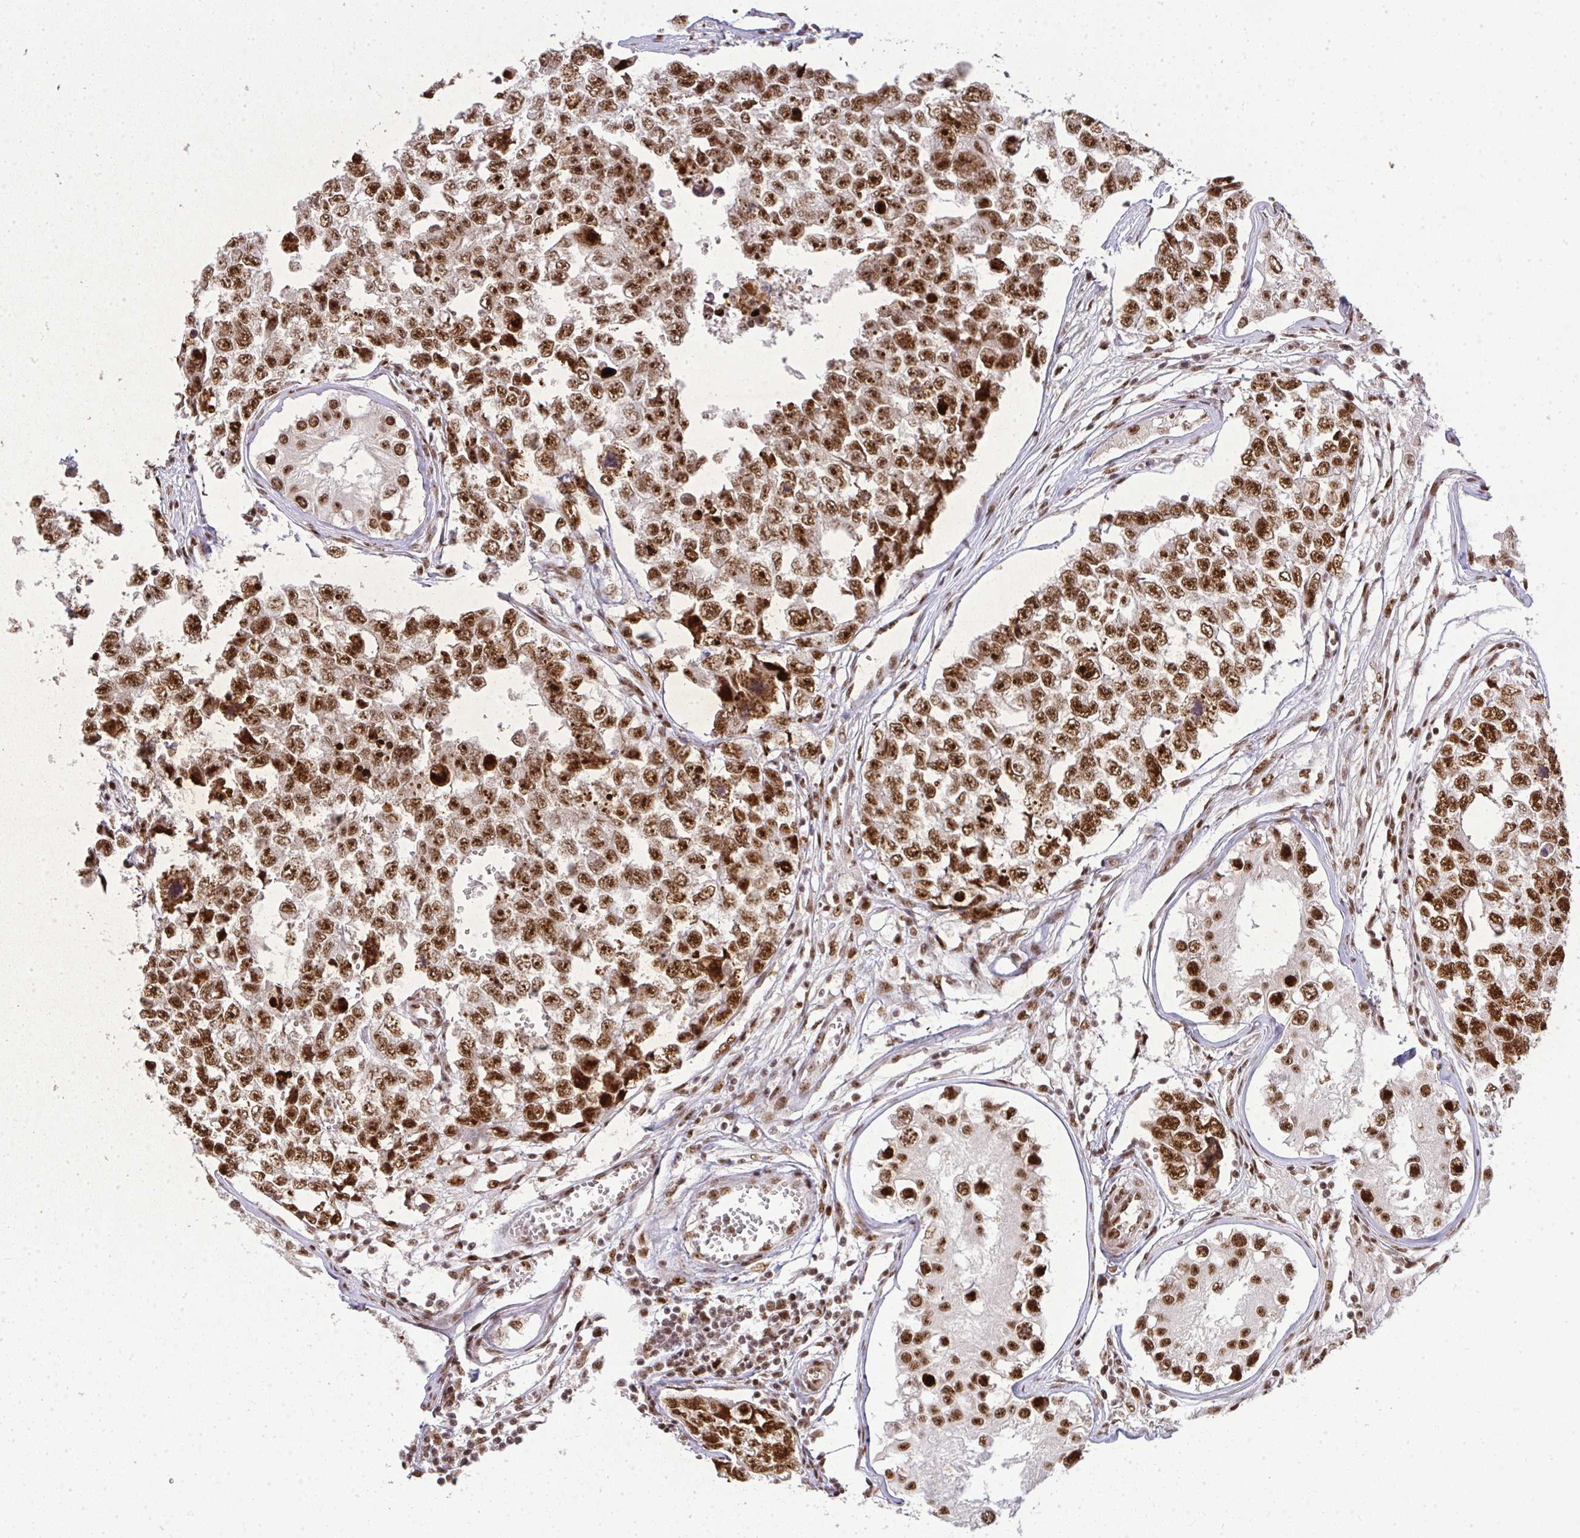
{"staining": {"intensity": "strong", "quantity": ">75%", "location": "nuclear"}, "tissue": "testis cancer", "cell_type": "Tumor cells", "image_type": "cancer", "snomed": [{"axis": "morphology", "description": "Carcinoma, Embryonal, NOS"}, {"axis": "topography", "description": "Testis"}], "caption": "An immunohistochemistry histopathology image of neoplastic tissue is shown. Protein staining in brown shows strong nuclear positivity in testis cancer (embryonal carcinoma) within tumor cells. (DAB (3,3'-diaminobenzidine) IHC, brown staining for protein, blue staining for nuclei).", "gene": "U2AF1", "patient": {"sex": "male", "age": 18}}